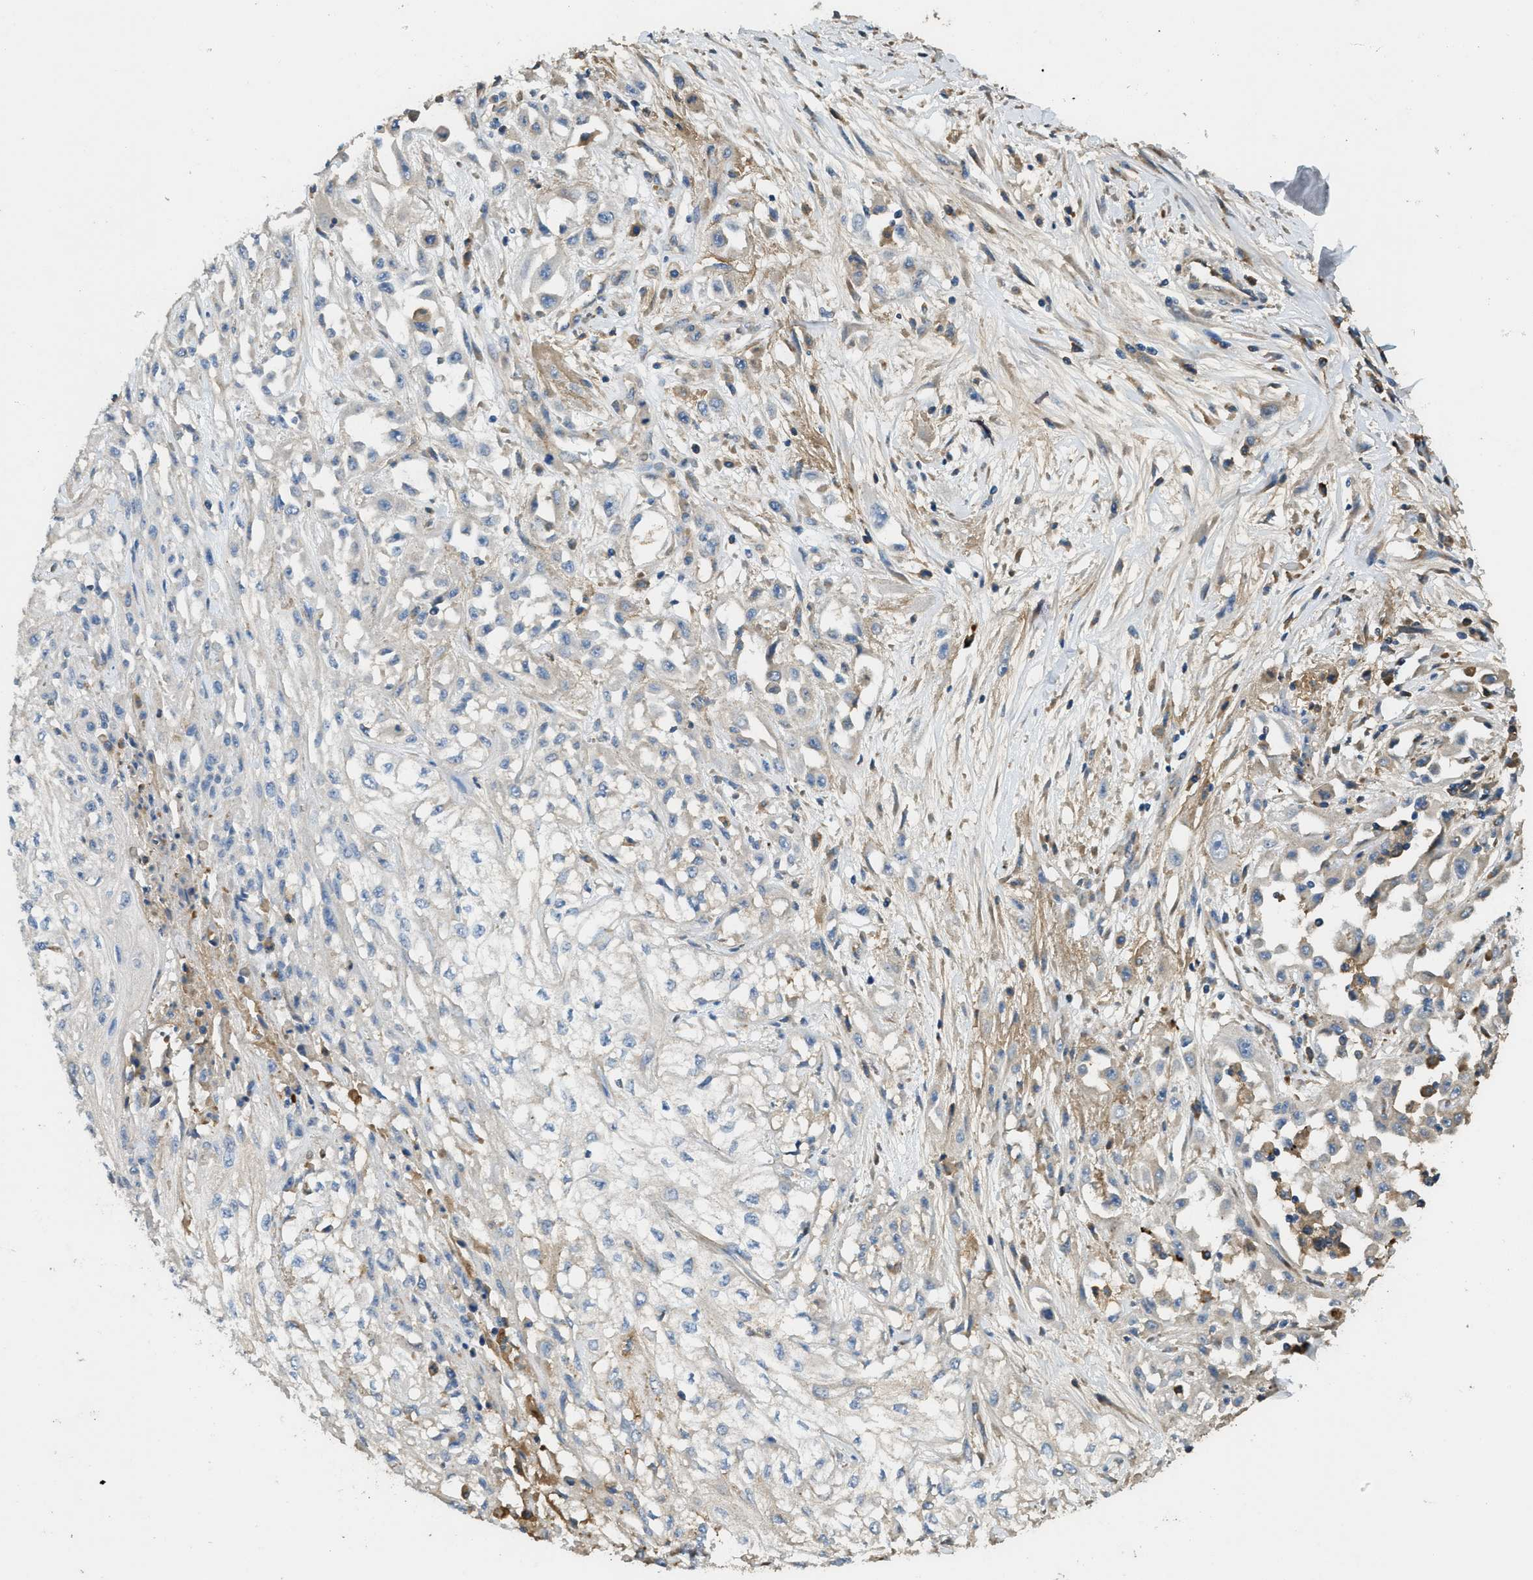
{"staining": {"intensity": "negative", "quantity": "none", "location": "none"}, "tissue": "skin cancer", "cell_type": "Tumor cells", "image_type": "cancer", "snomed": [{"axis": "morphology", "description": "Squamous cell carcinoma, NOS"}, {"axis": "morphology", "description": "Squamous cell carcinoma, metastatic, NOS"}, {"axis": "topography", "description": "Skin"}, {"axis": "topography", "description": "Lymph node"}], "caption": "Immunohistochemistry of human skin cancer exhibits no staining in tumor cells.", "gene": "RIPK2", "patient": {"sex": "male", "age": 75}}